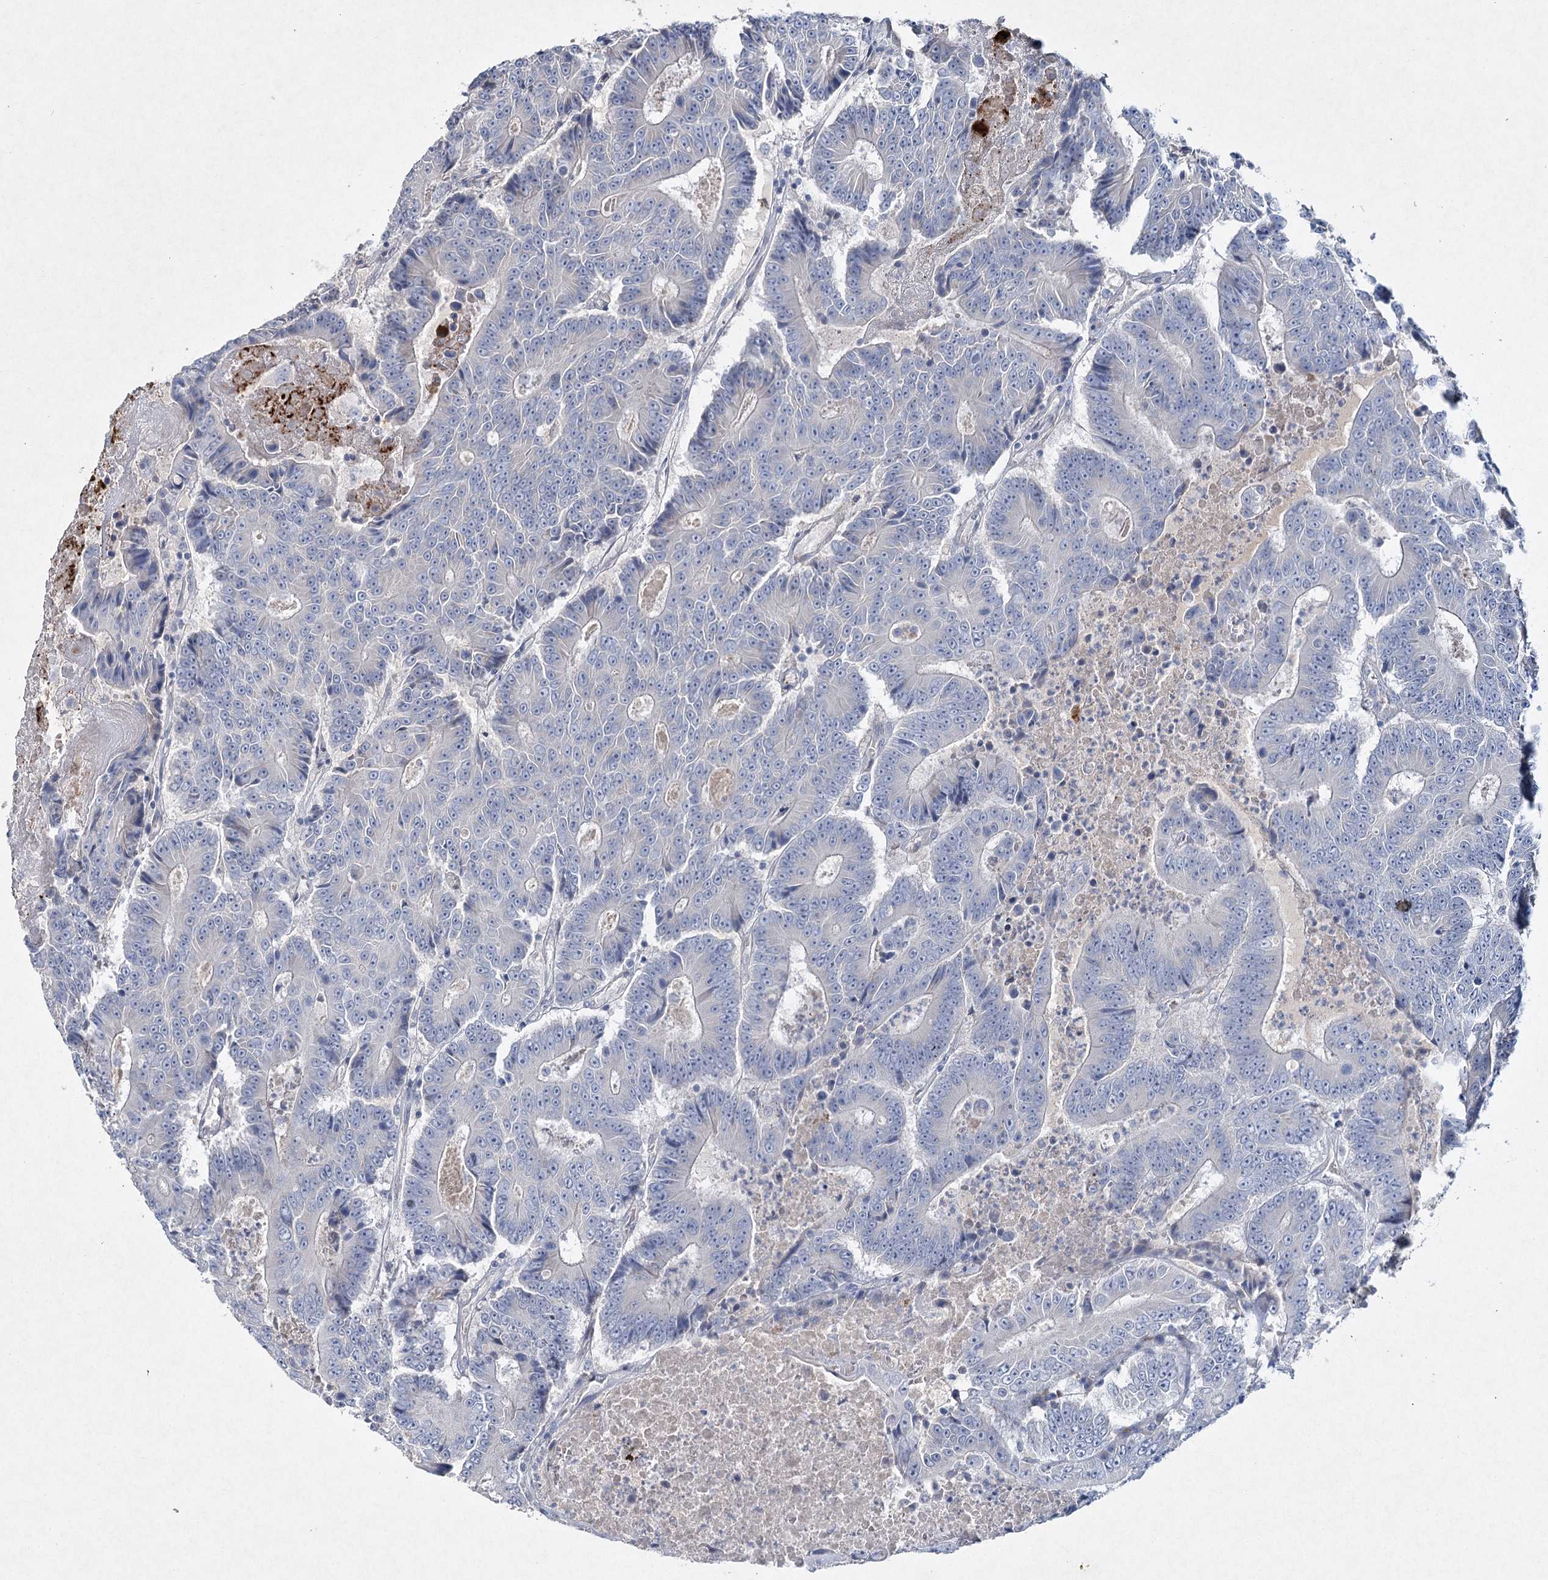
{"staining": {"intensity": "negative", "quantity": "none", "location": "none"}, "tissue": "colorectal cancer", "cell_type": "Tumor cells", "image_type": "cancer", "snomed": [{"axis": "morphology", "description": "Adenocarcinoma, NOS"}, {"axis": "topography", "description": "Colon"}], "caption": "Immunohistochemistry (IHC) of human colorectal adenocarcinoma demonstrates no staining in tumor cells. The staining is performed using DAB (3,3'-diaminobenzidine) brown chromogen with nuclei counter-stained in using hematoxylin.", "gene": "RFX6", "patient": {"sex": "male", "age": 83}}